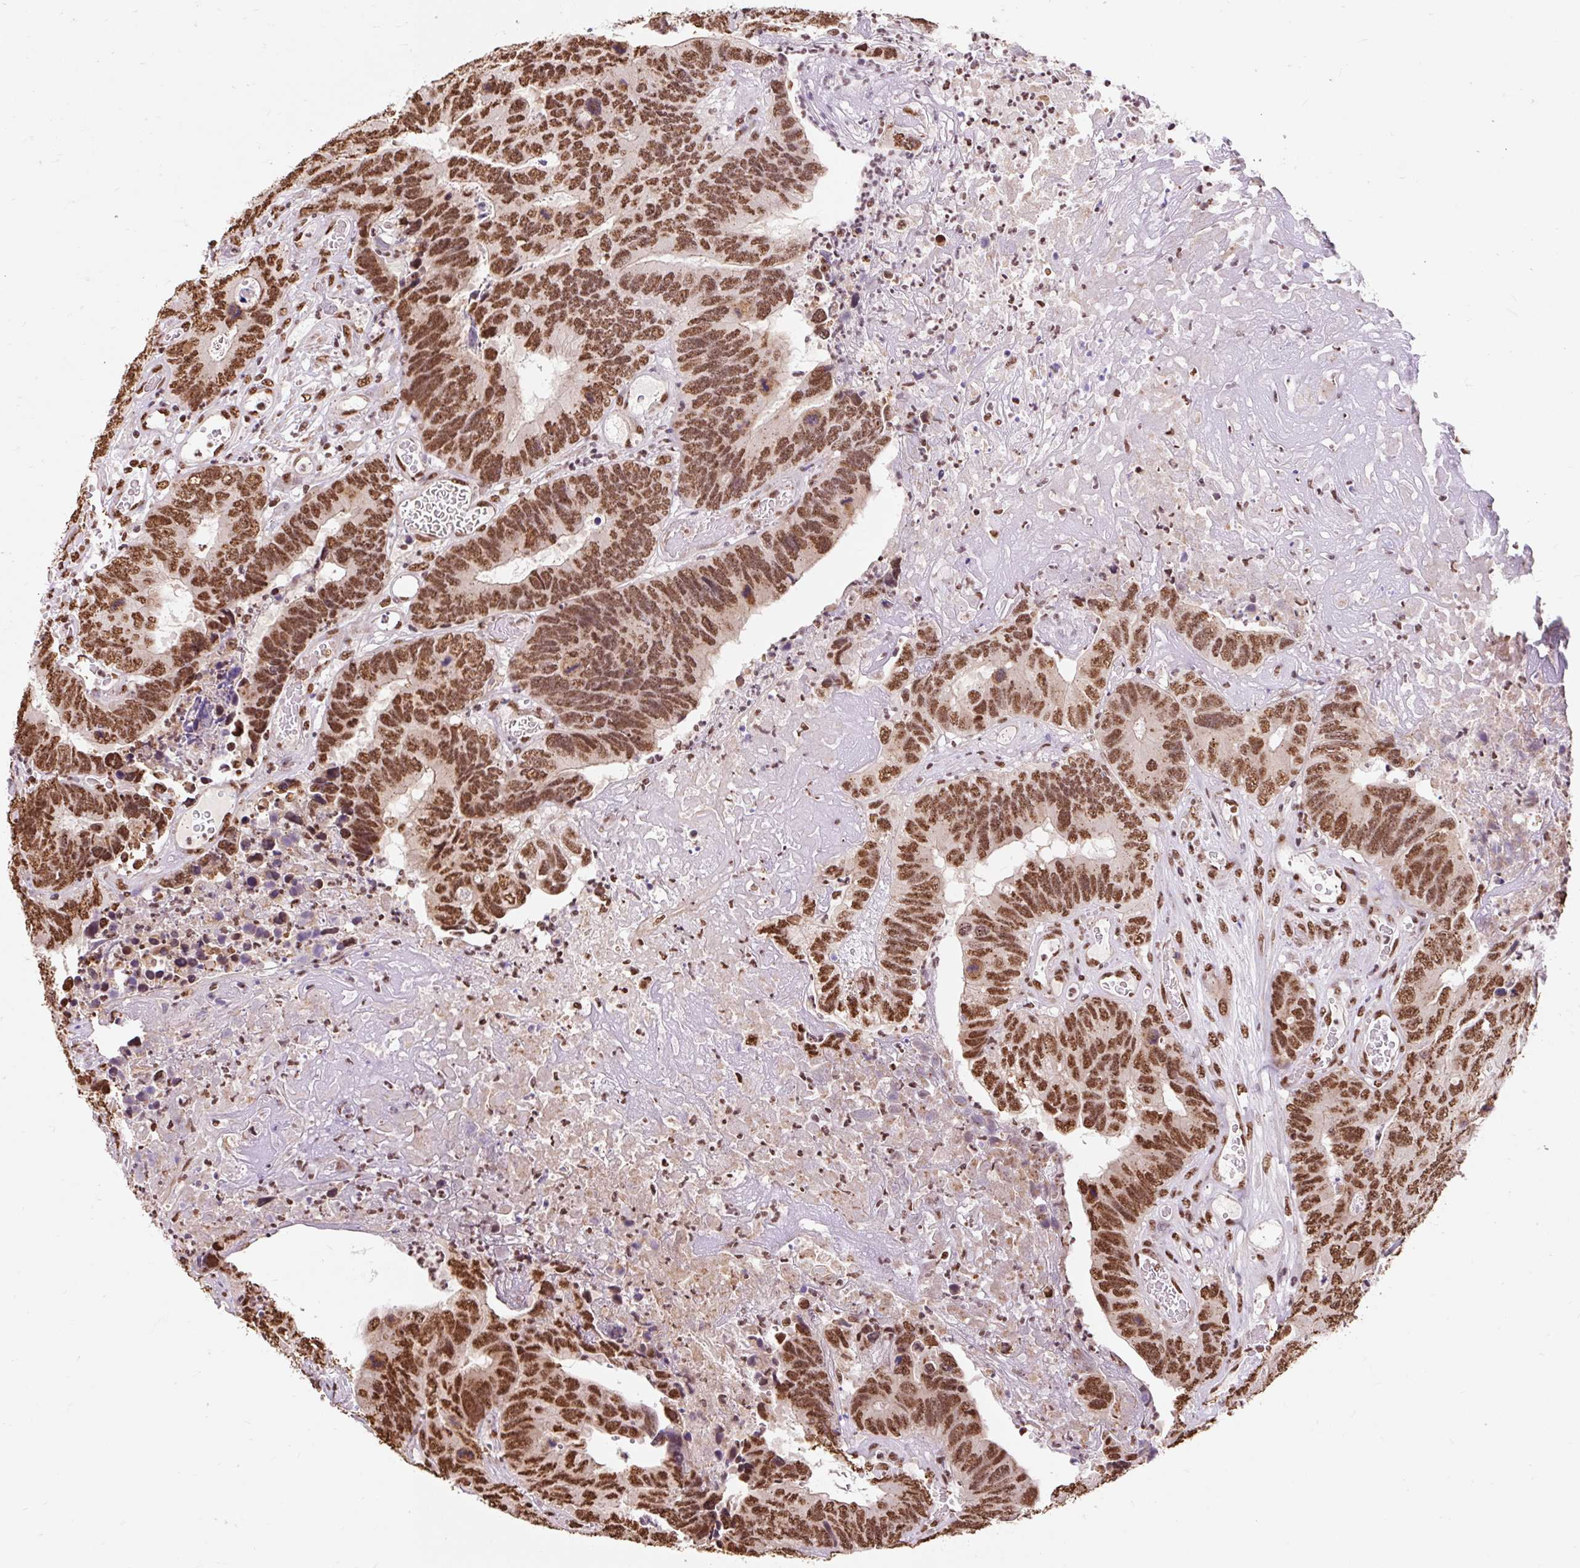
{"staining": {"intensity": "moderate", "quantity": ">75%", "location": "nuclear"}, "tissue": "colorectal cancer", "cell_type": "Tumor cells", "image_type": "cancer", "snomed": [{"axis": "morphology", "description": "Adenocarcinoma, NOS"}, {"axis": "topography", "description": "Colon"}], "caption": "Protein expression by immunohistochemistry (IHC) exhibits moderate nuclear staining in approximately >75% of tumor cells in colorectal cancer (adenocarcinoma).", "gene": "BICRA", "patient": {"sex": "female", "age": 67}}